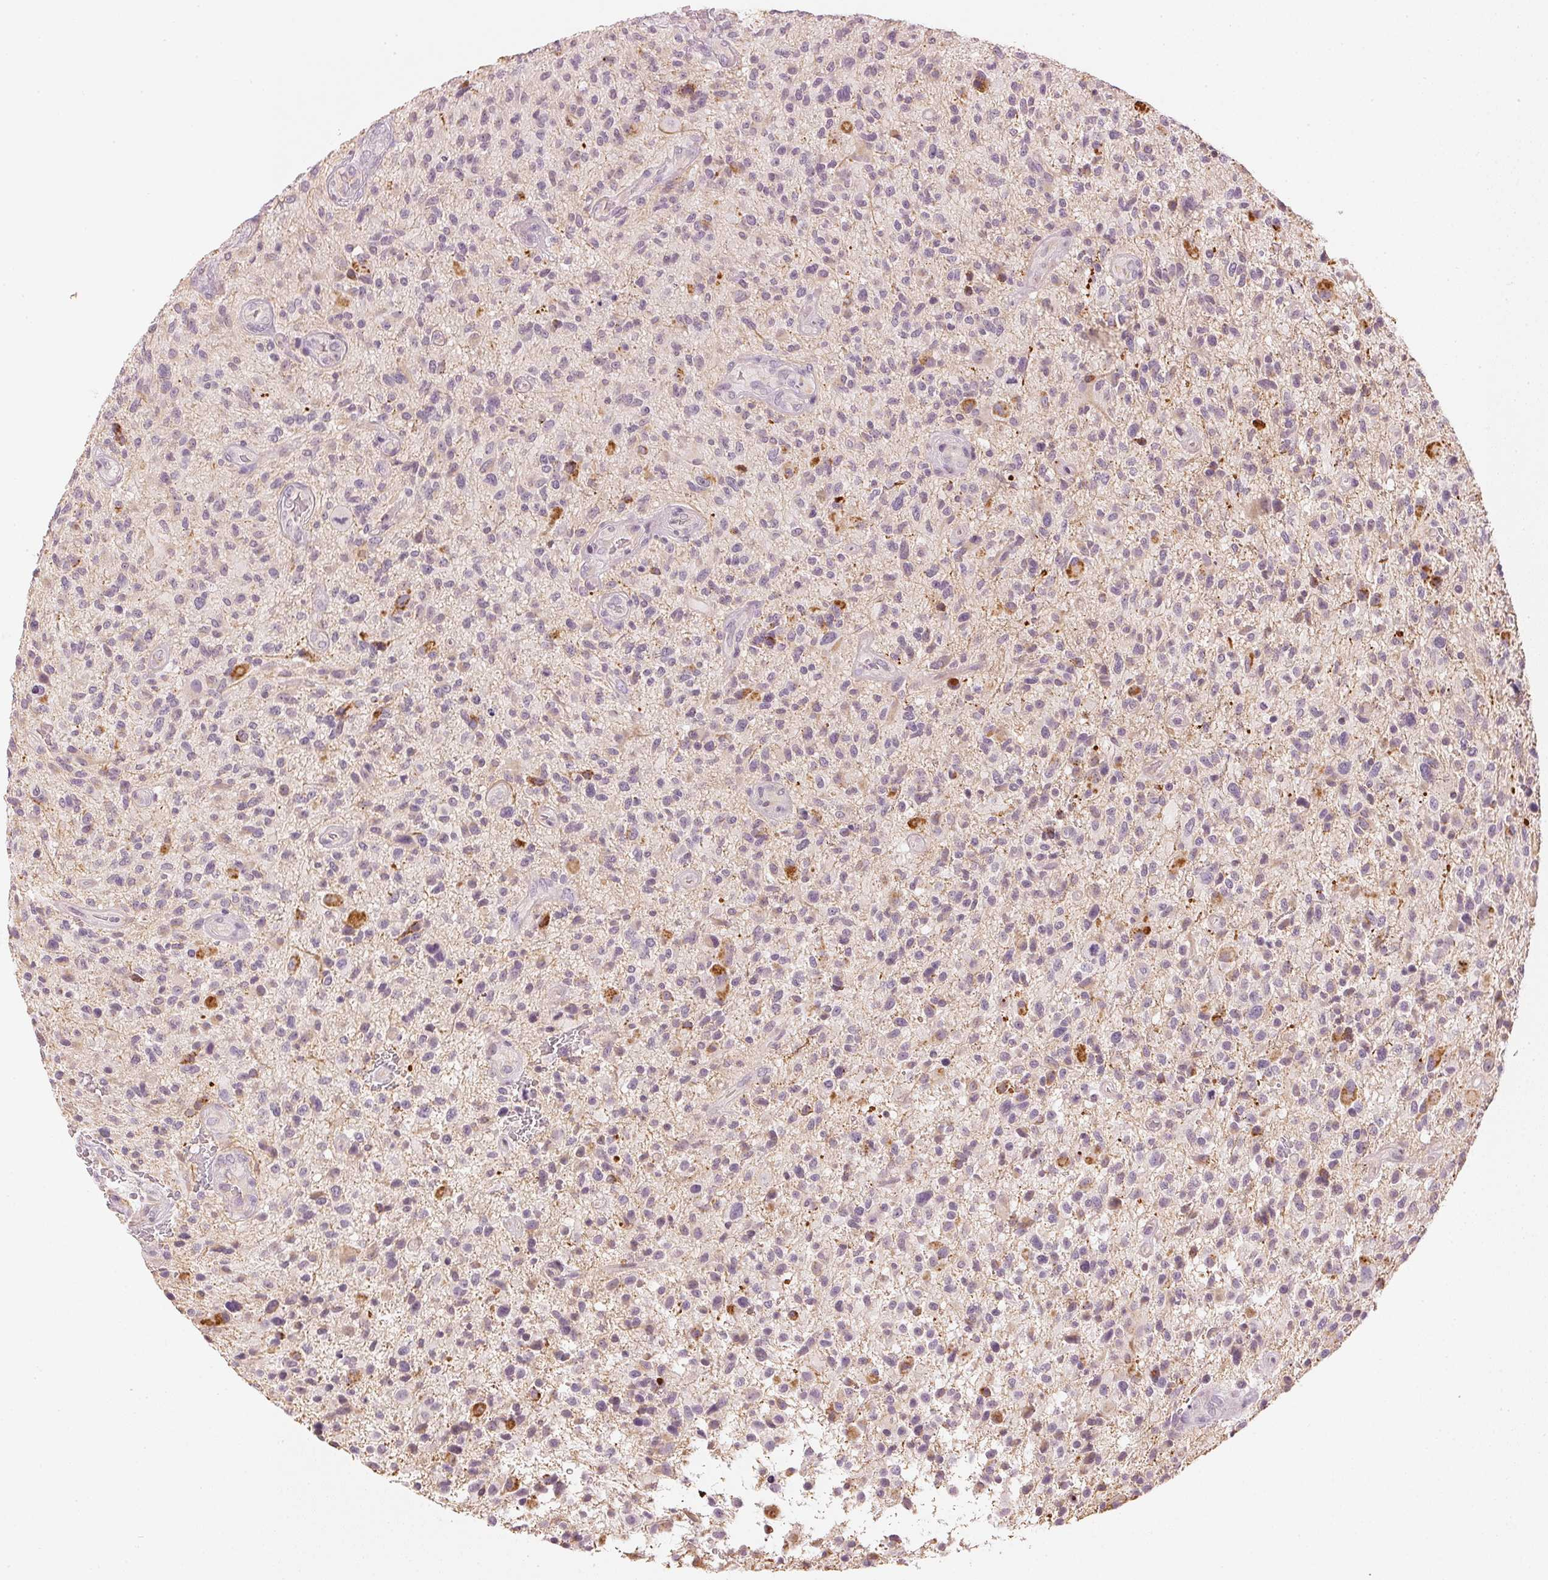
{"staining": {"intensity": "negative", "quantity": "none", "location": "none"}, "tissue": "glioma", "cell_type": "Tumor cells", "image_type": "cancer", "snomed": [{"axis": "morphology", "description": "Glioma, malignant, High grade"}, {"axis": "topography", "description": "Brain"}], "caption": "Immunohistochemistry (IHC) image of neoplastic tissue: malignant high-grade glioma stained with DAB shows no significant protein positivity in tumor cells.", "gene": "APLP1", "patient": {"sex": "male", "age": 47}}